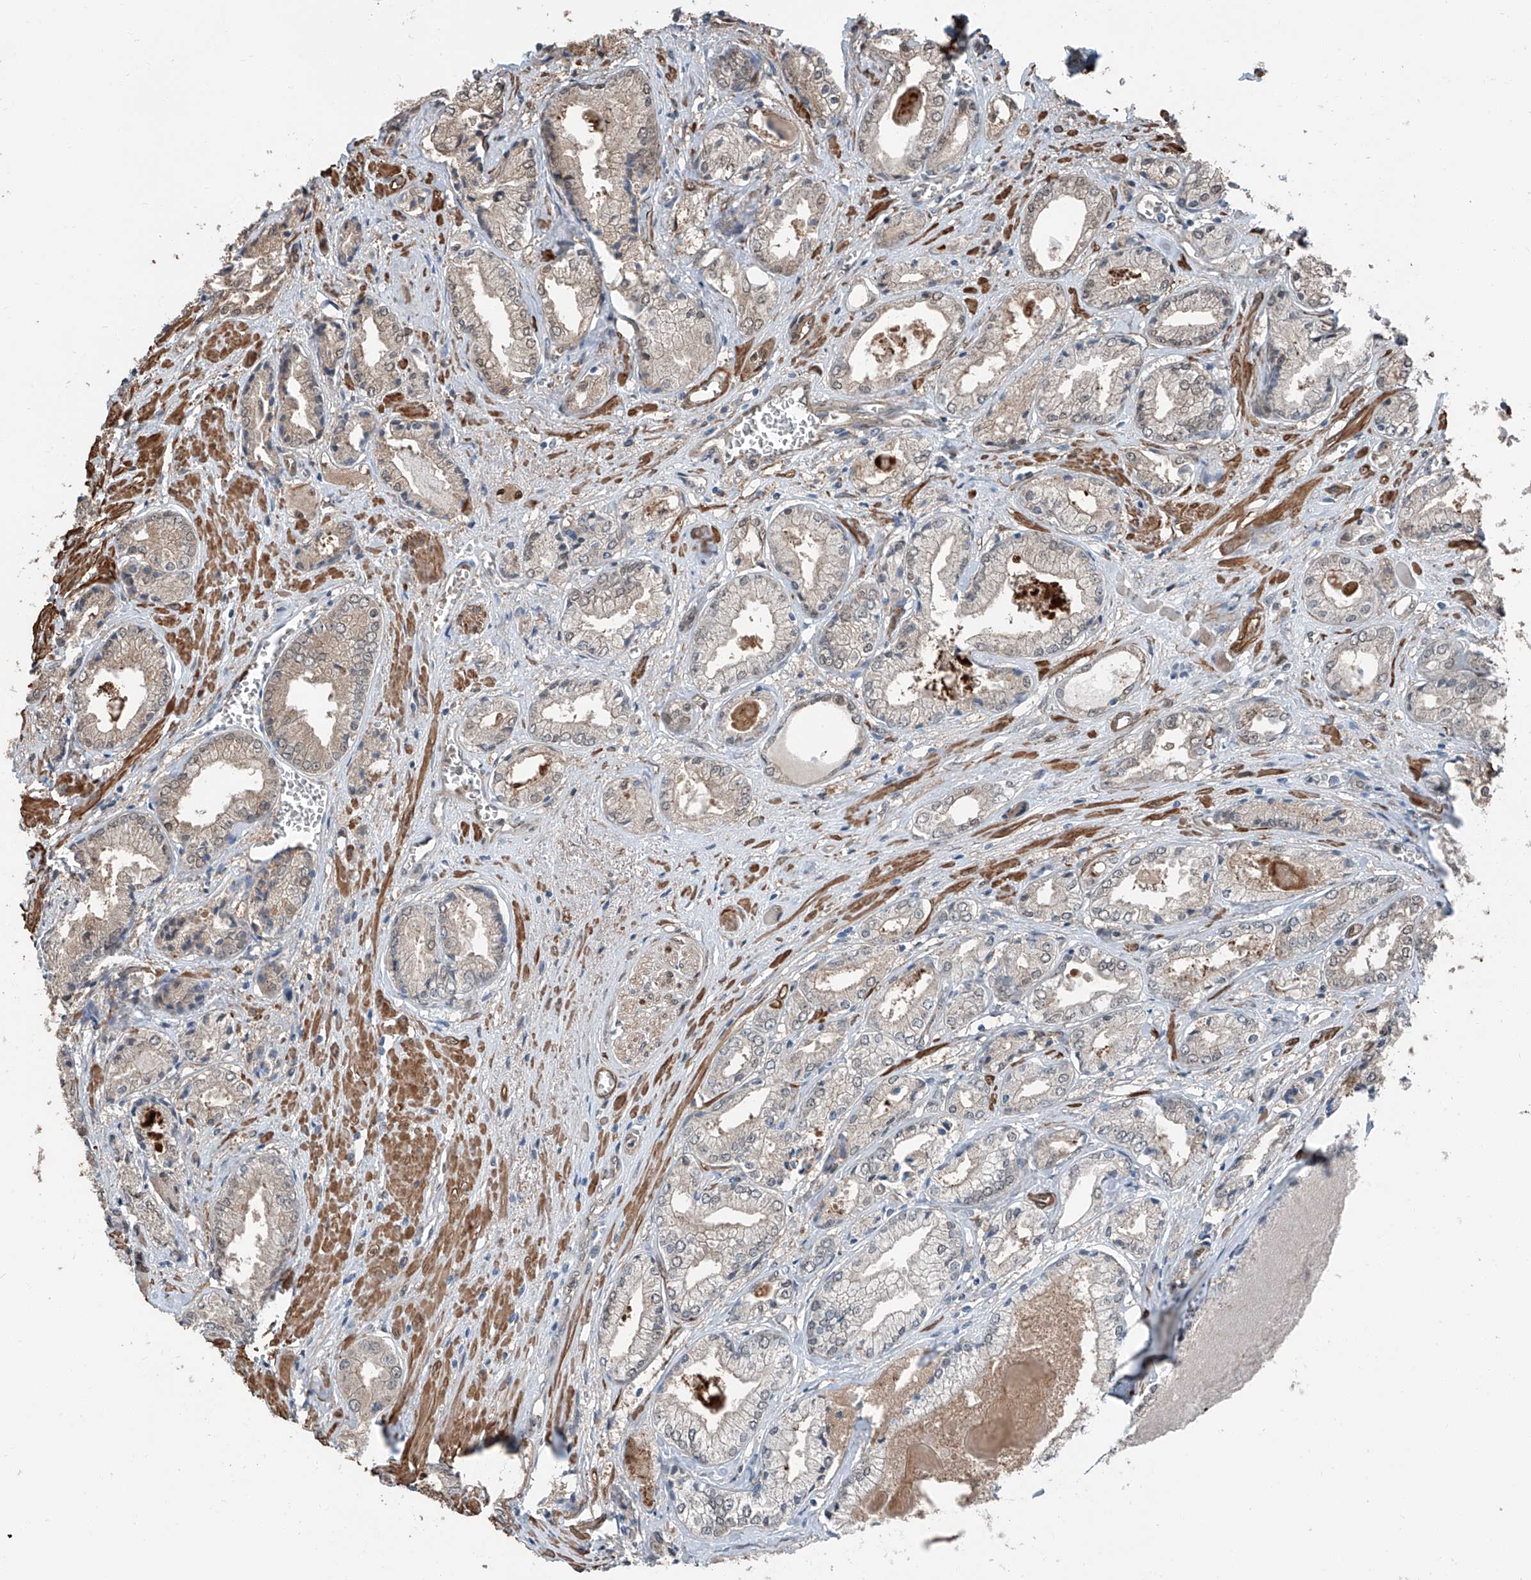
{"staining": {"intensity": "strong", "quantity": "<25%", "location": "nuclear"}, "tissue": "prostate cancer", "cell_type": "Tumor cells", "image_type": "cancer", "snomed": [{"axis": "morphology", "description": "Adenocarcinoma, Low grade"}, {"axis": "topography", "description": "Prostate"}], "caption": "This is an image of immunohistochemistry (IHC) staining of prostate low-grade adenocarcinoma, which shows strong expression in the nuclear of tumor cells.", "gene": "HSPA6", "patient": {"sex": "male", "age": 60}}